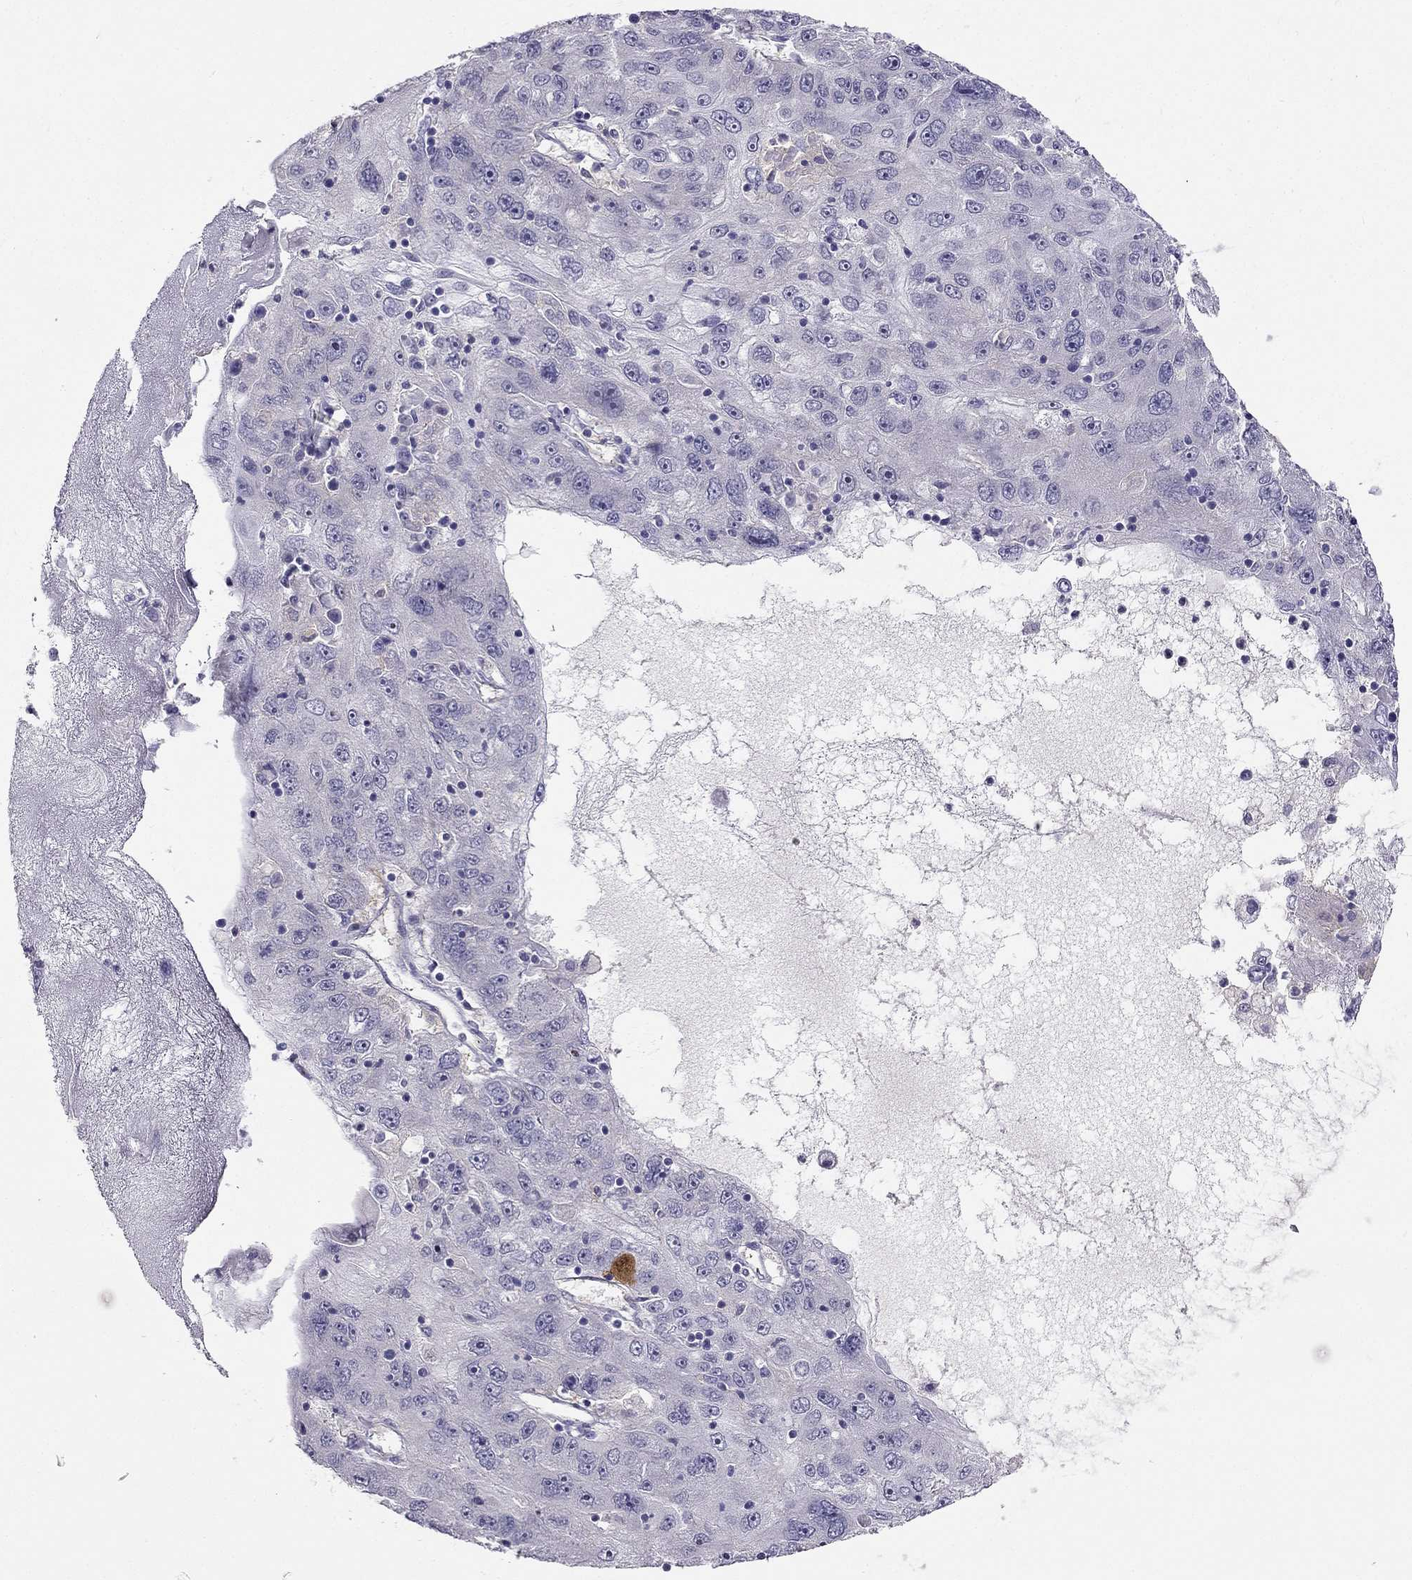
{"staining": {"intensity": "negative", "quantity": "none", "location": "none"}, "tissue": "stomach cancer", "cell_type": "Tumor cells", "image_type": "cancer", "snomed": [{"axis": "morphology", "description": "Adenocarcinoma, NOS"}, {"axis": "topography", "description": "Stomach"}], "caption": "Protein analysis of adenocarcinoma (stomach) exhibits no significant staining in tumor cells.", "gene": "RSPH14", "patient": {"sex": "male", "age": 56}}